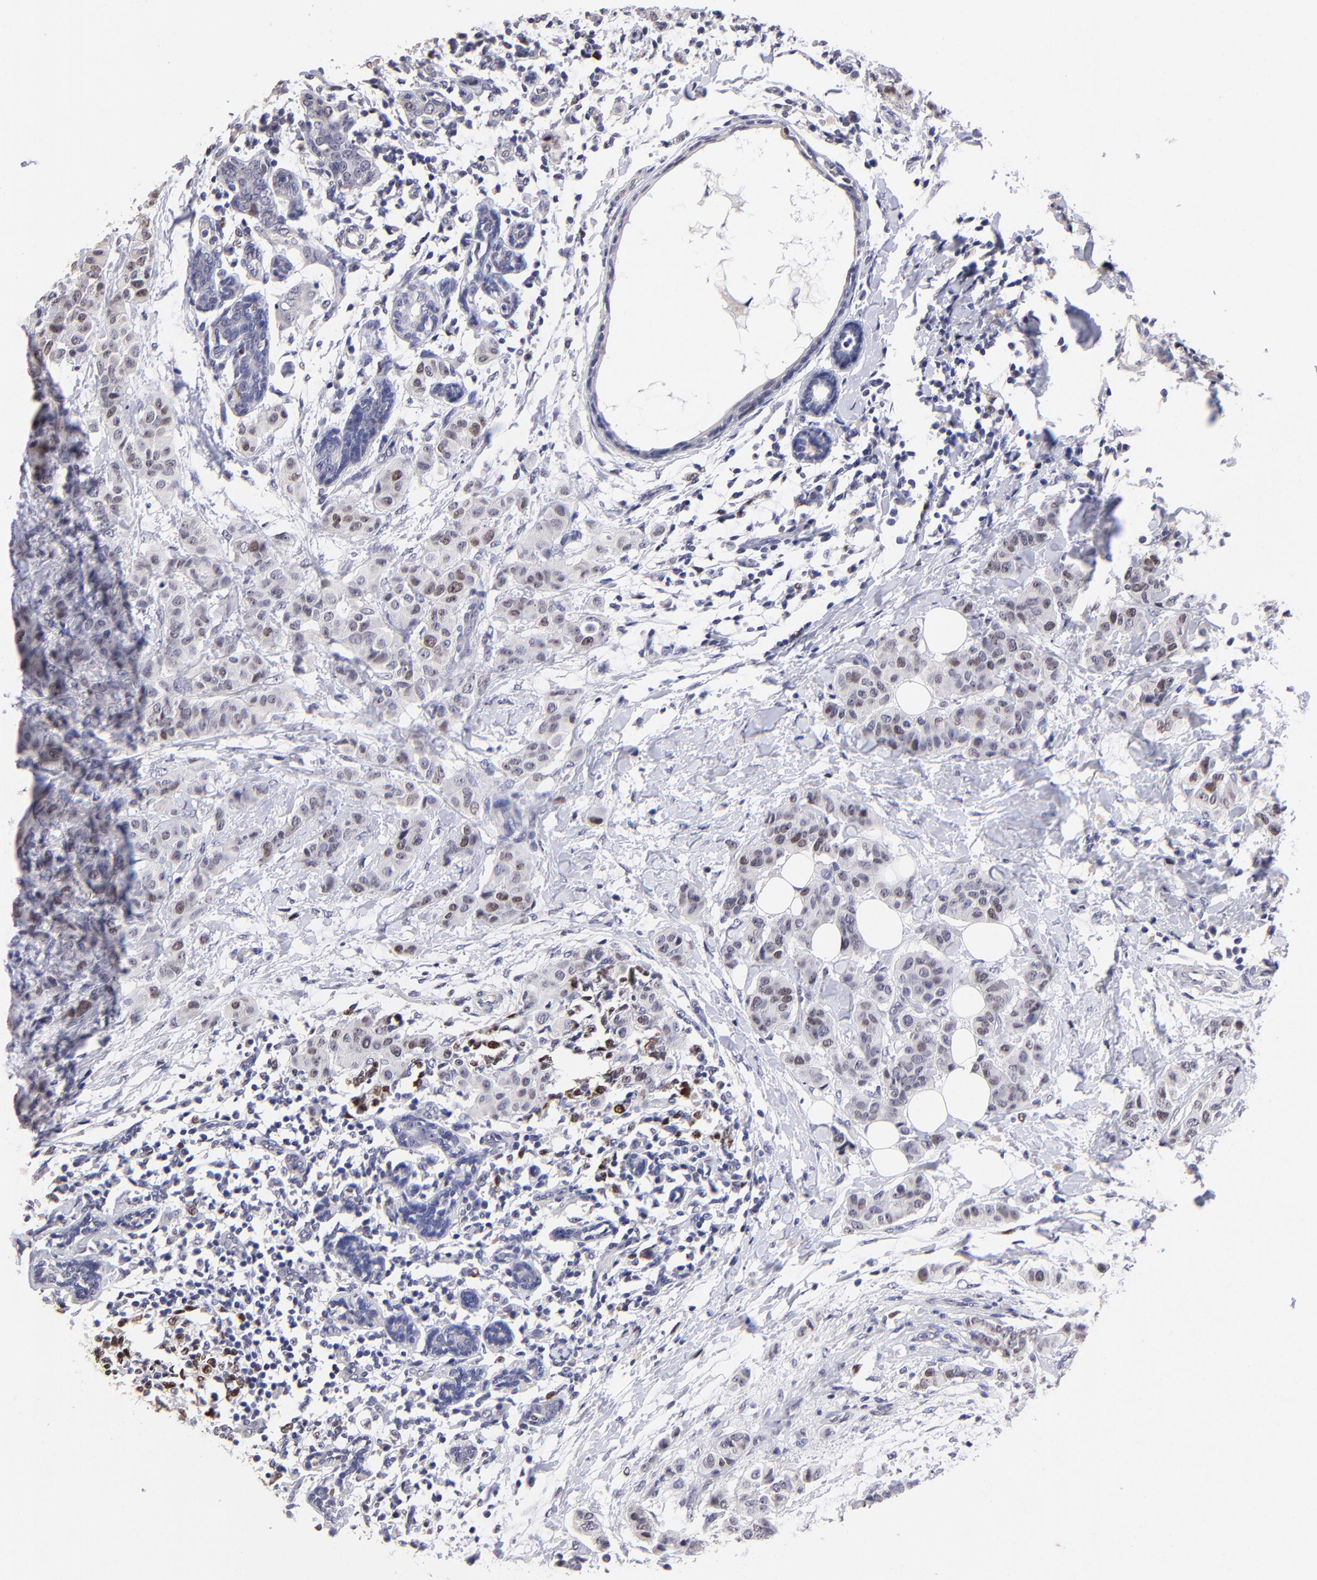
{"staining": {"intensity": "moderate", "quantity": "25%-75%", "location": "nuclear"}, "tissue": "breast cancer", "cell_type": "Tumor cells", "image_type": "cancer", "snomed": [{"axis": "morphology", "description": "Duct carcinoma"}, {"axis": "topography", "description": "Breast"}], "caption": "A histopathology image showing moderate nuclear positivity in approximately 25%-75% of tumor cells in breast cancer, as visualized by brown immunohistochemical staining.", "gene": "DNMT1", "patient": {"sex": "female", "age": 40}}